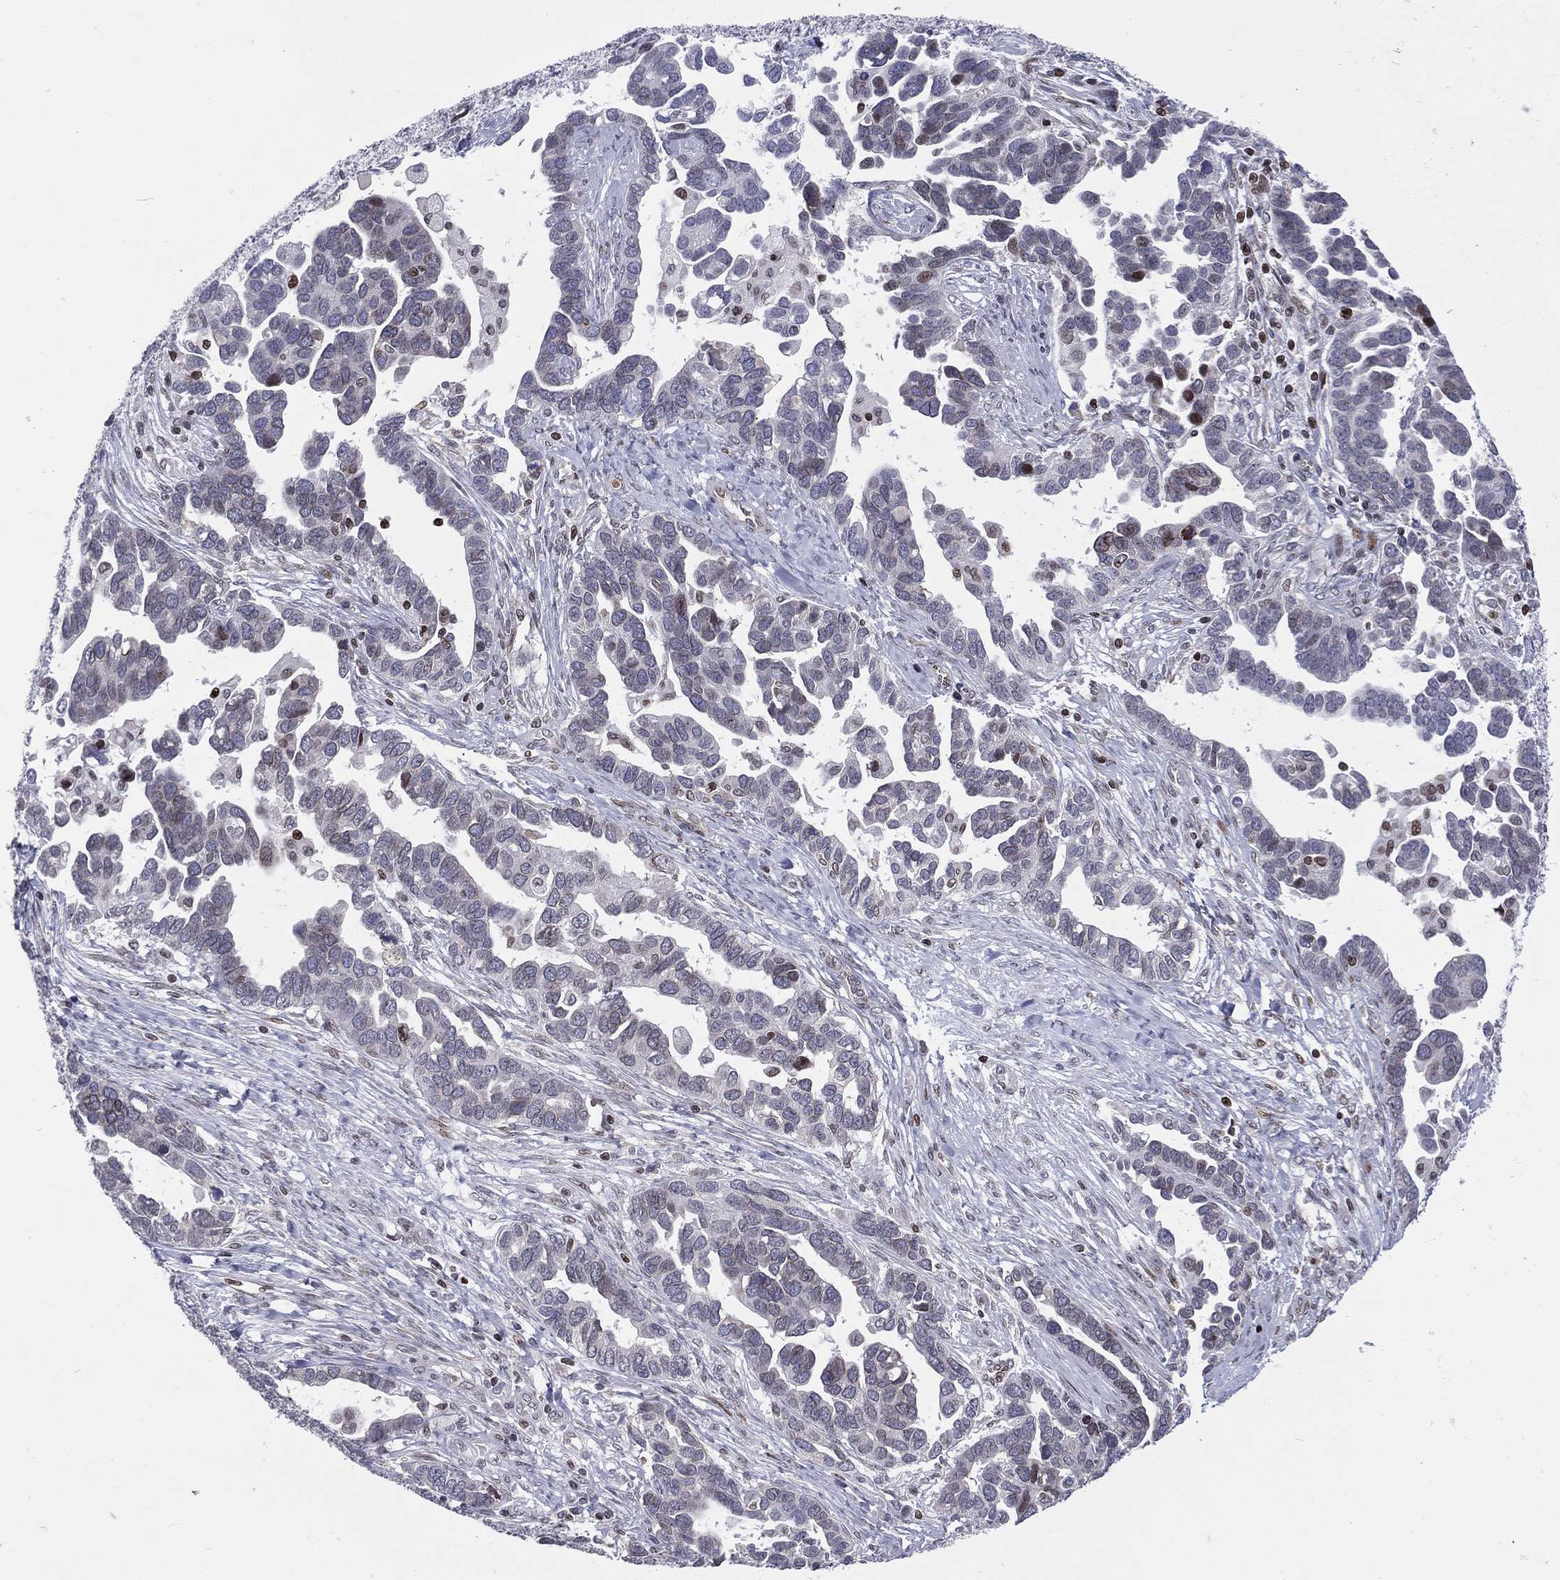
{"staining": {"intensity": "negative", "quantity": "none", "location": "none"}, "tissue": "ovarian cancer", "cell_type": "Tumor cells", "image_type": "cancer", "snomed": [{"axis": "morphology", "description": "Cystadenocarcinoma, serous, NOS"}, {"axis": "topography", "description": "Ovary"}], "caption": "There is no significant positivity in tumor cells of ovarian cancer (serous cystadenocarcinoma).", "gene": "DBF4B", "patient": {"sex": "female", "age": 54}}